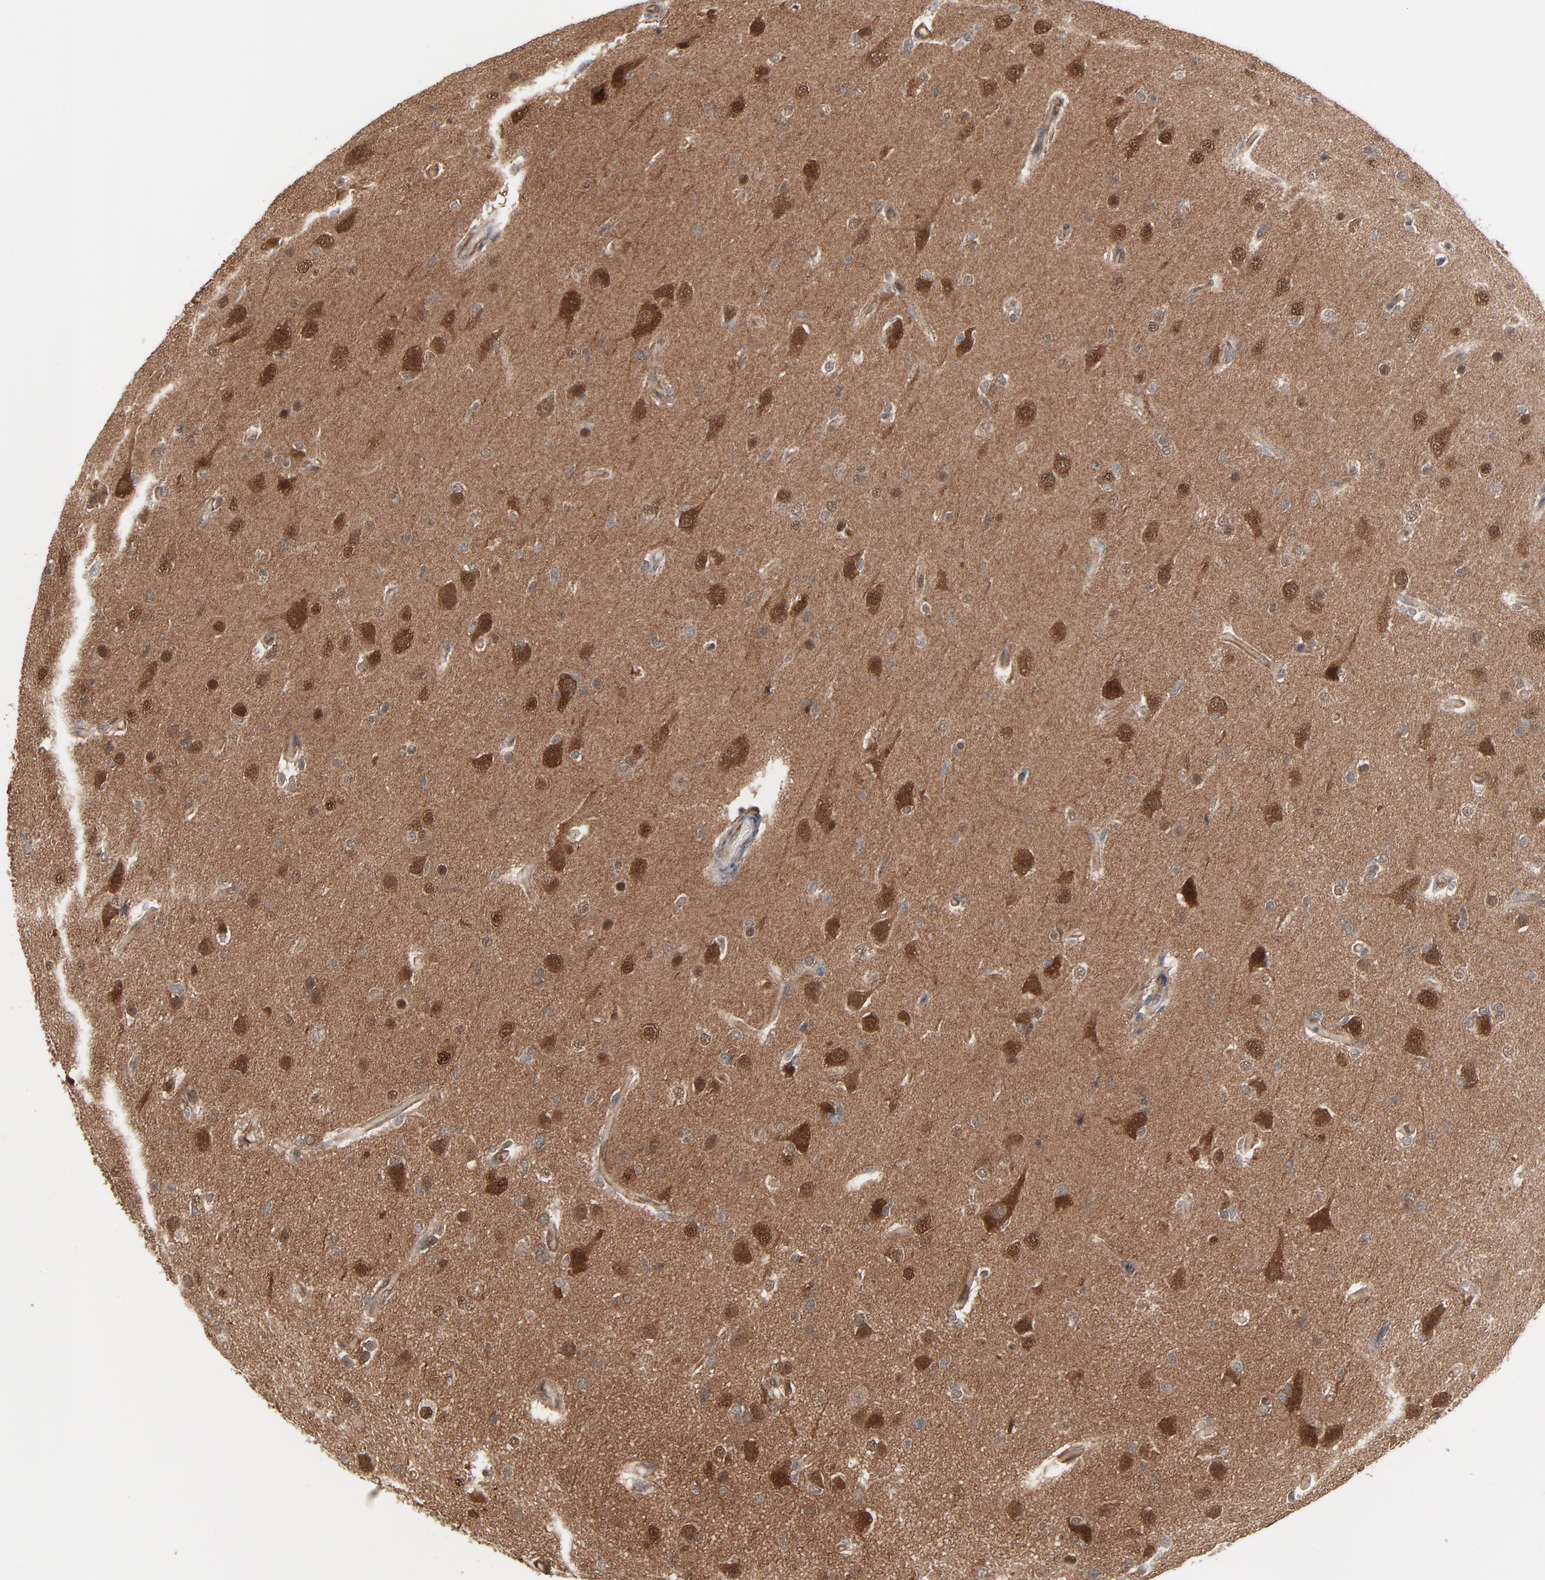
{"staining": {"intensity": "moderate", "quantity": "25%-75%", "location": "cytoplasmic/membranous"}, "tissue": "glioma", "cell_type": "Tumor cells", "image_type": "cancer", "snomed": [{"axis": "morphology", "description": "Glioma, malignant, High grade"}, {"axis": "topography", "description": "Brain"}], "caption": "IHC staining of malignant glioma (high-grade), which shows medium levels of moderate cytoplasmic/membranous staining in about 25%-75% of tumor cells indicating moderate cytoplasmic/membranous protein staining. The staining was performed using DAB (brown) for protein detection and nuclei were counterstained in hematoxylin (blue).", "gene": "OPTN", "patient": {"sex": "male", "age": 33}}